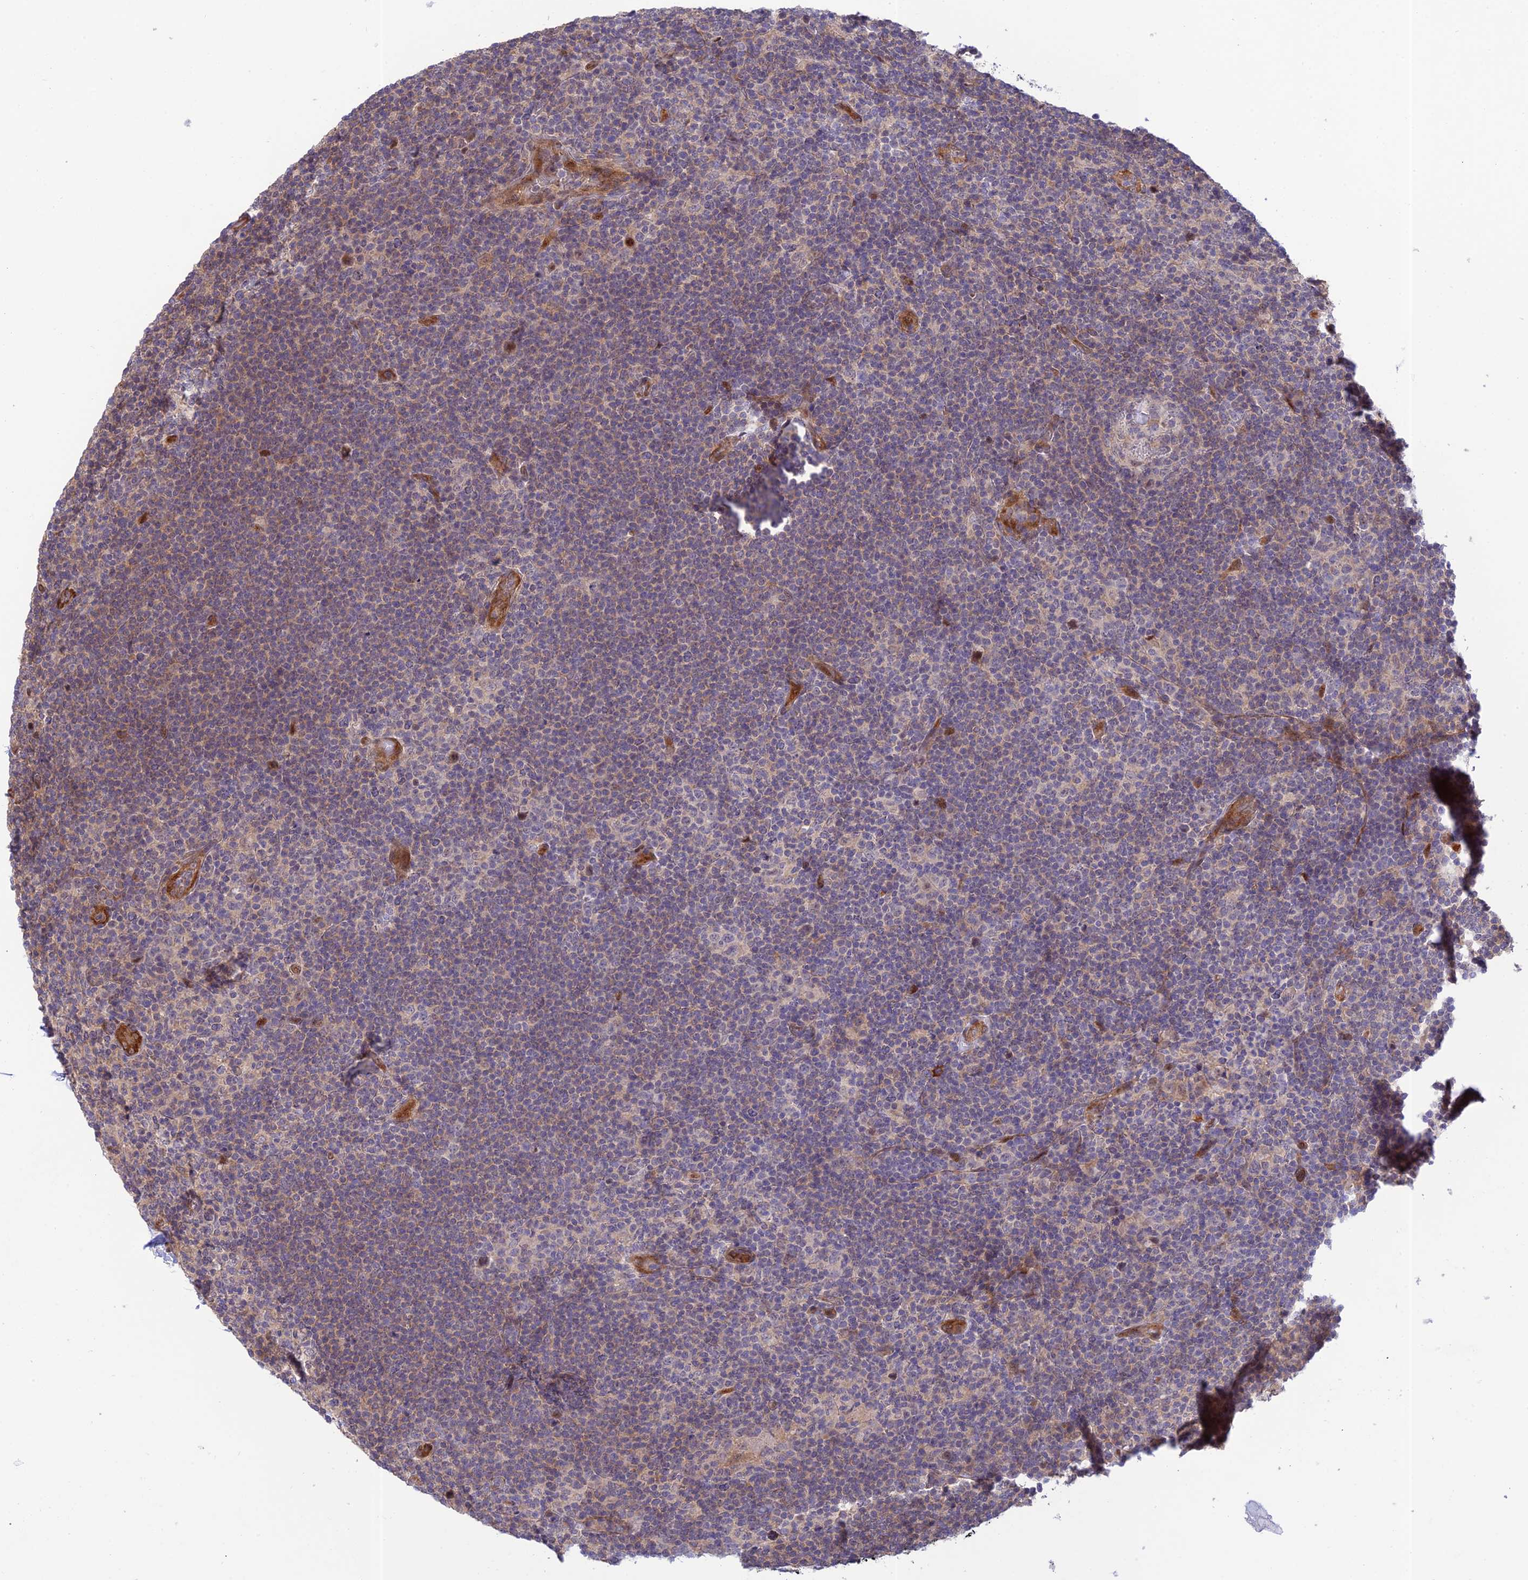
{"staining": {"intensity": "negative", "quantity": "none", "location": "none"}, "tissue": "lymphoma", "cell_type": "Tumor cells", "image_type": "cancer", "snomed": [{"axis": "morphology", "description": "Hodgkin's disease, NOS"}, {"axis": "topography", "description": "Lymph node"}], "caption": "Immunohistochemistry (IHC) image of Hodgkin's disease stained for a protein (brown), which exhibits no positivity in tumor cells. The staining is performed using DAB brown chromogen with nuclei counter-stained in using hematoxylin.", "gene": "ZNF584", "patient": {"sex": "female", "age": 57}}